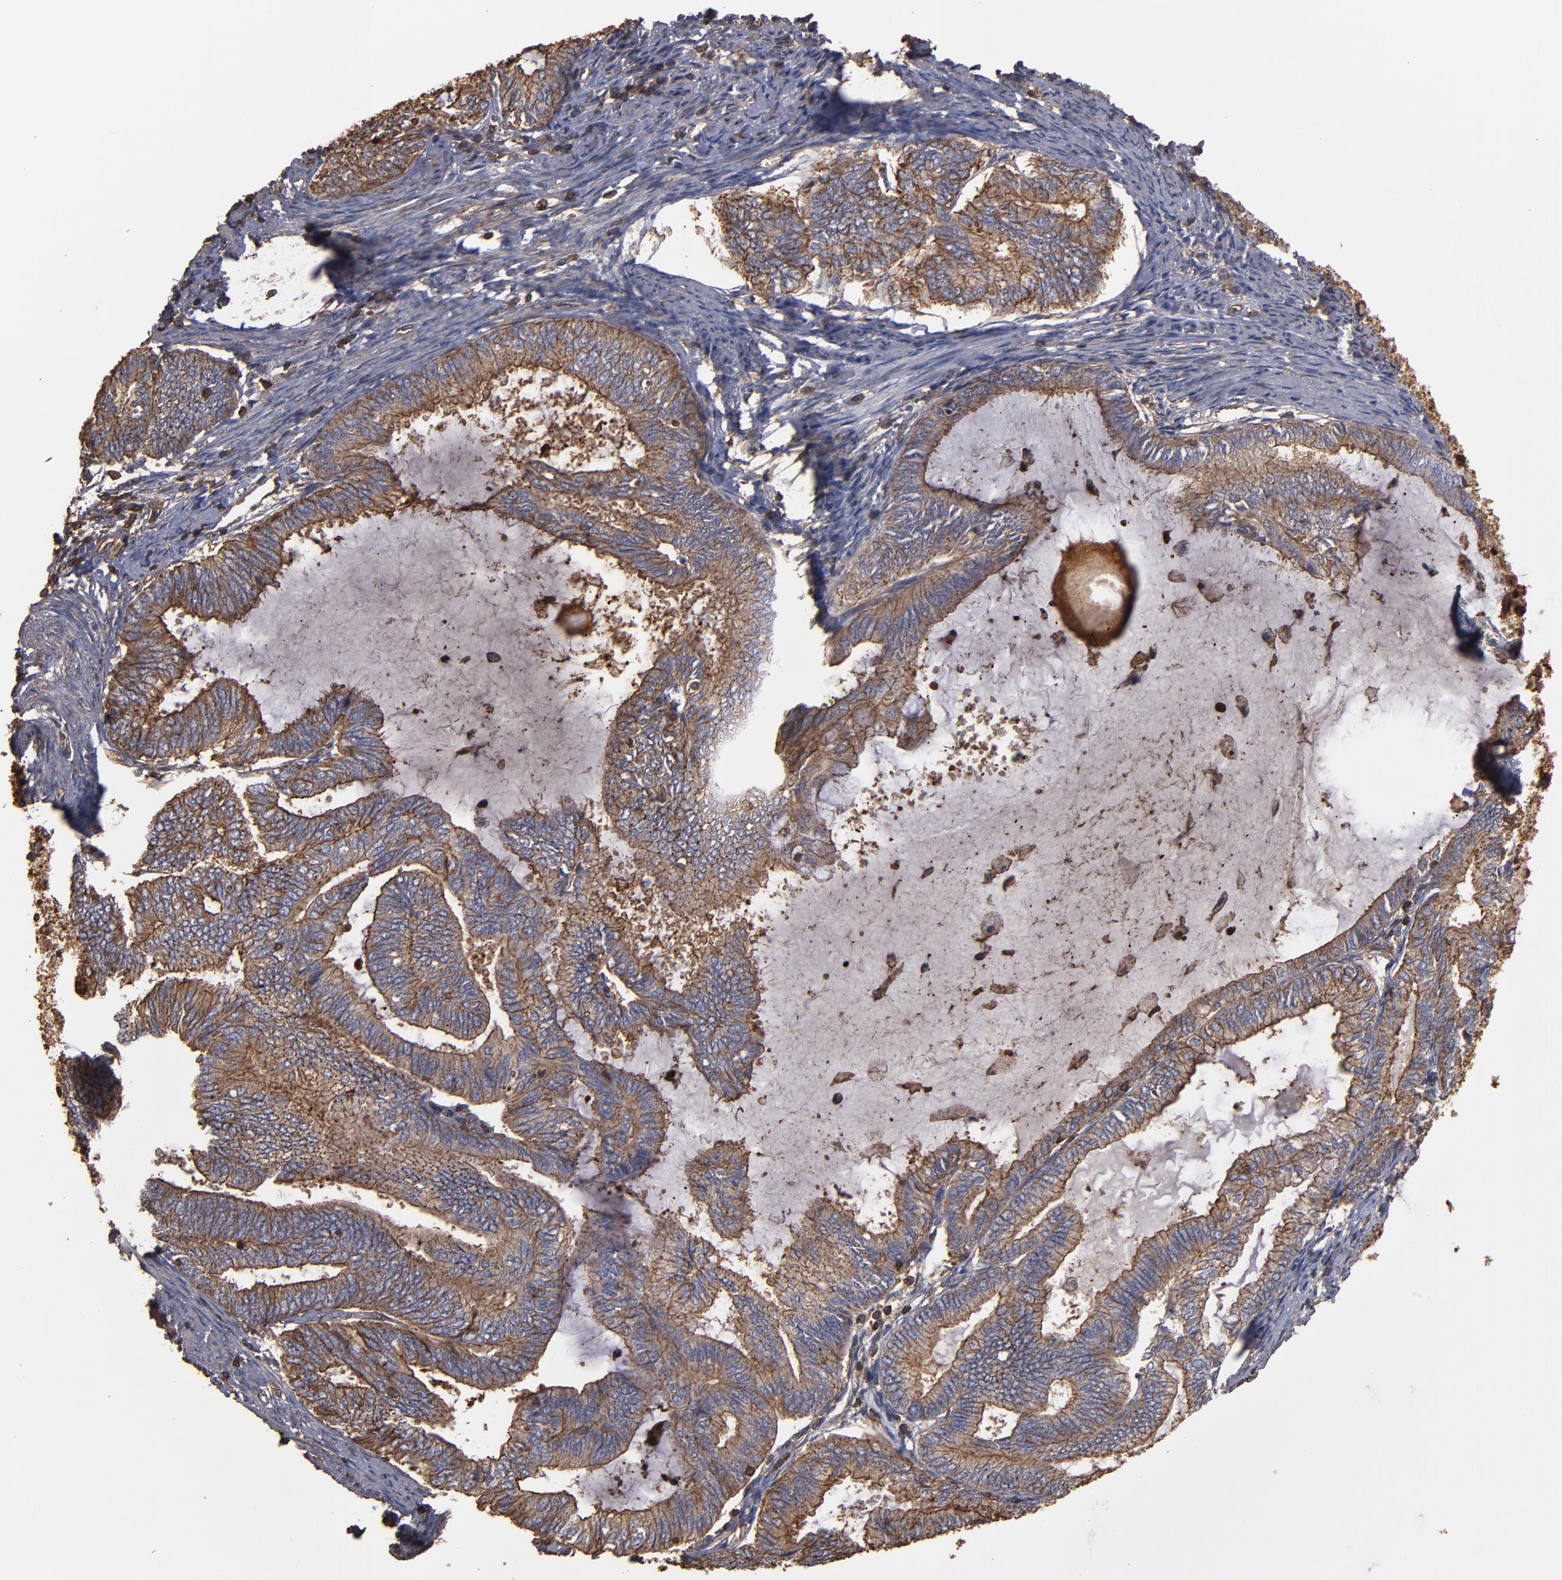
{"staining": {"intensity": "moderate", "quantity": ">75%", "location": "cytoplasmic/membranous"}, "tissue": "endometrial cancer", "cell_type": "Tumor cells", "image_type": "cancer", "snomed": [{"axis": "morphology", "description": "Adenocarcinoma, NOS"}, {"axis": "topography", "description": "Endometrium"}], "caption": "An immunohistochemistry (IHC) micrograph of neoplastic tissue is shown. Protein staining in brown shows moderate cytoplasmic/membranous positivity in endometrial adenocarcinoma within tumor cells.", "gene": "ACTN4", "patient": {"sex": "female", "age": 86}}